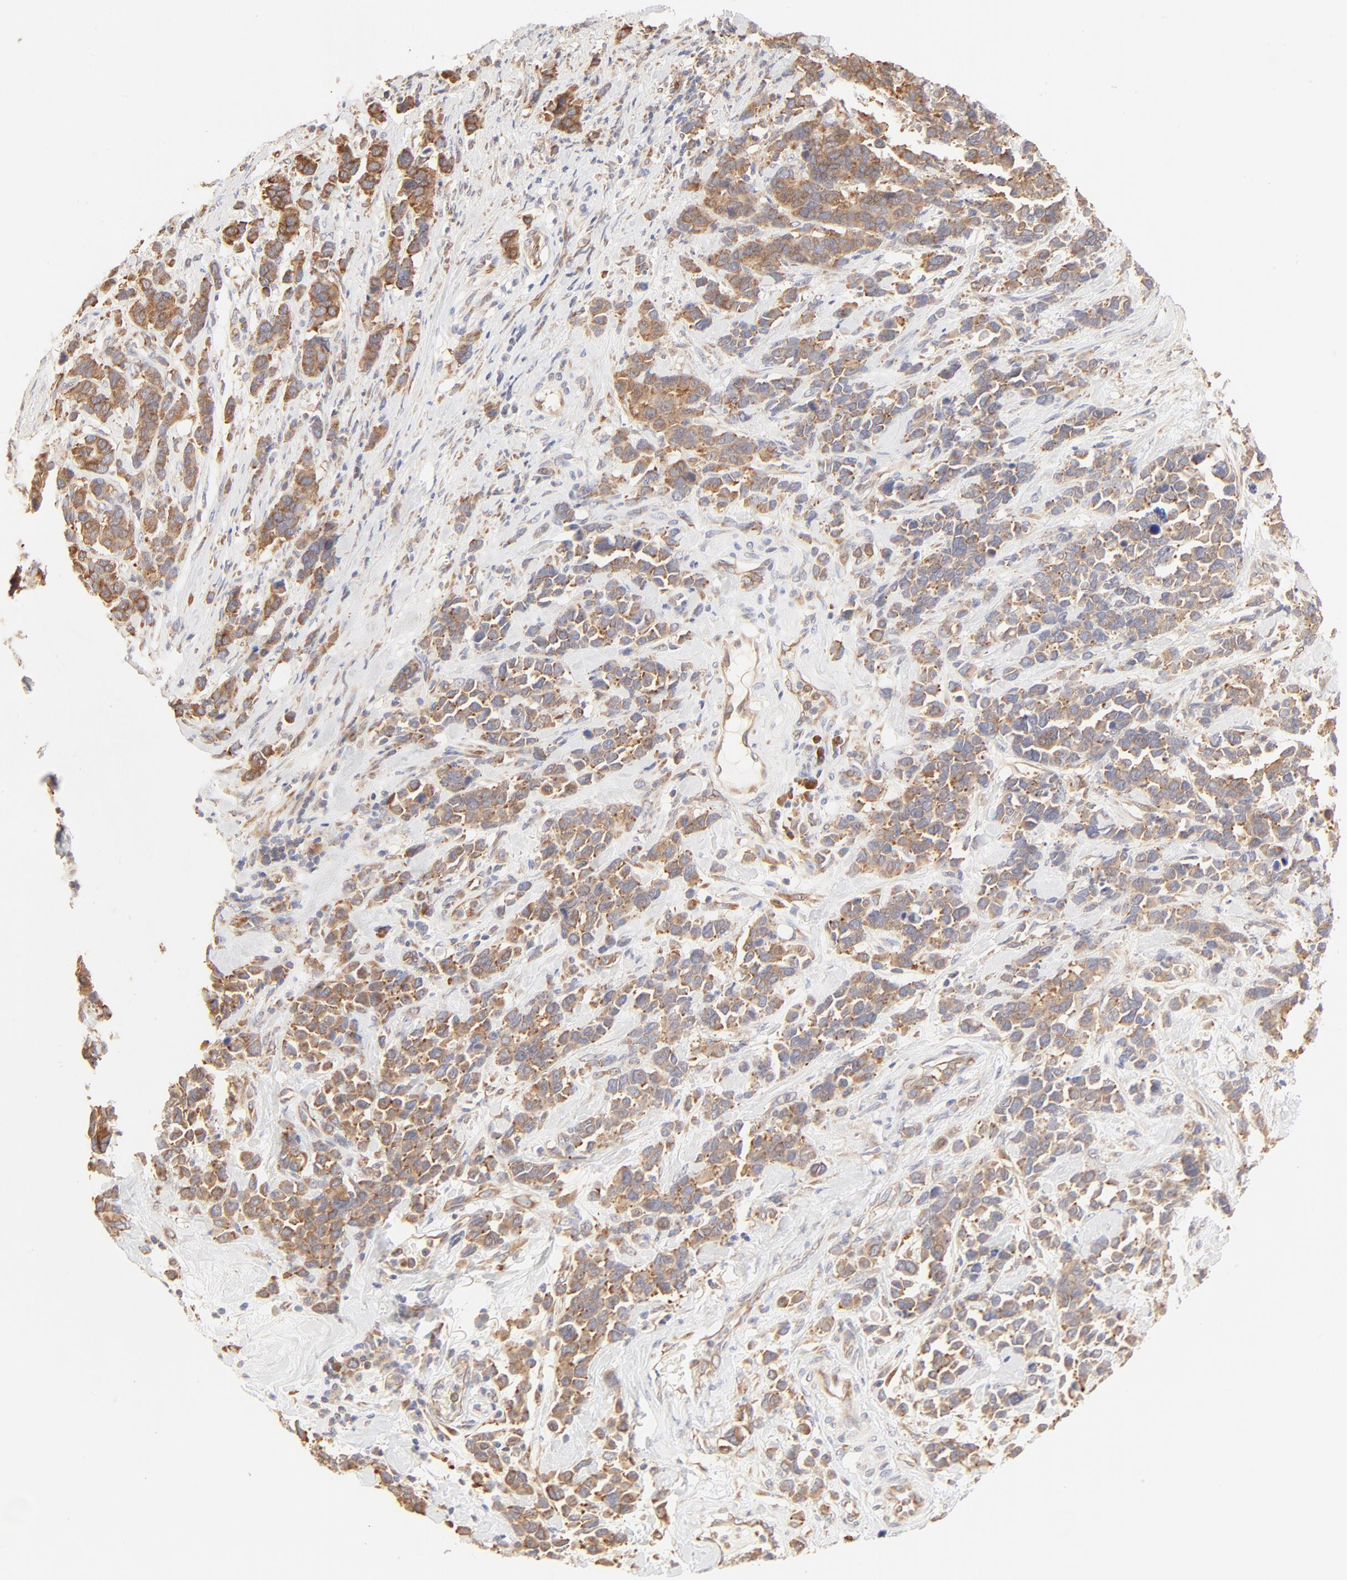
{"staining": {"intensity": "moderate", "quantity": ">75%", "location": "cytoplasmic/membranous"}, "tissue": "stomach cancer", "cell_type": "Tumor cells", "image_type": "cancer", "snomed": [{"axis": "morphology", "description": "Adenocarcinoma, NOS"}, {"axis": "topography", "description": "Stomach, upper"}], "caption": "The immunohistochemical stain labels moderate cytoplasmic/membranous positivity in tumor cells of stomach adenocarcinoma tissue.", "gene": "RPS20", "patient": {"sex": "male", "age": 71}}